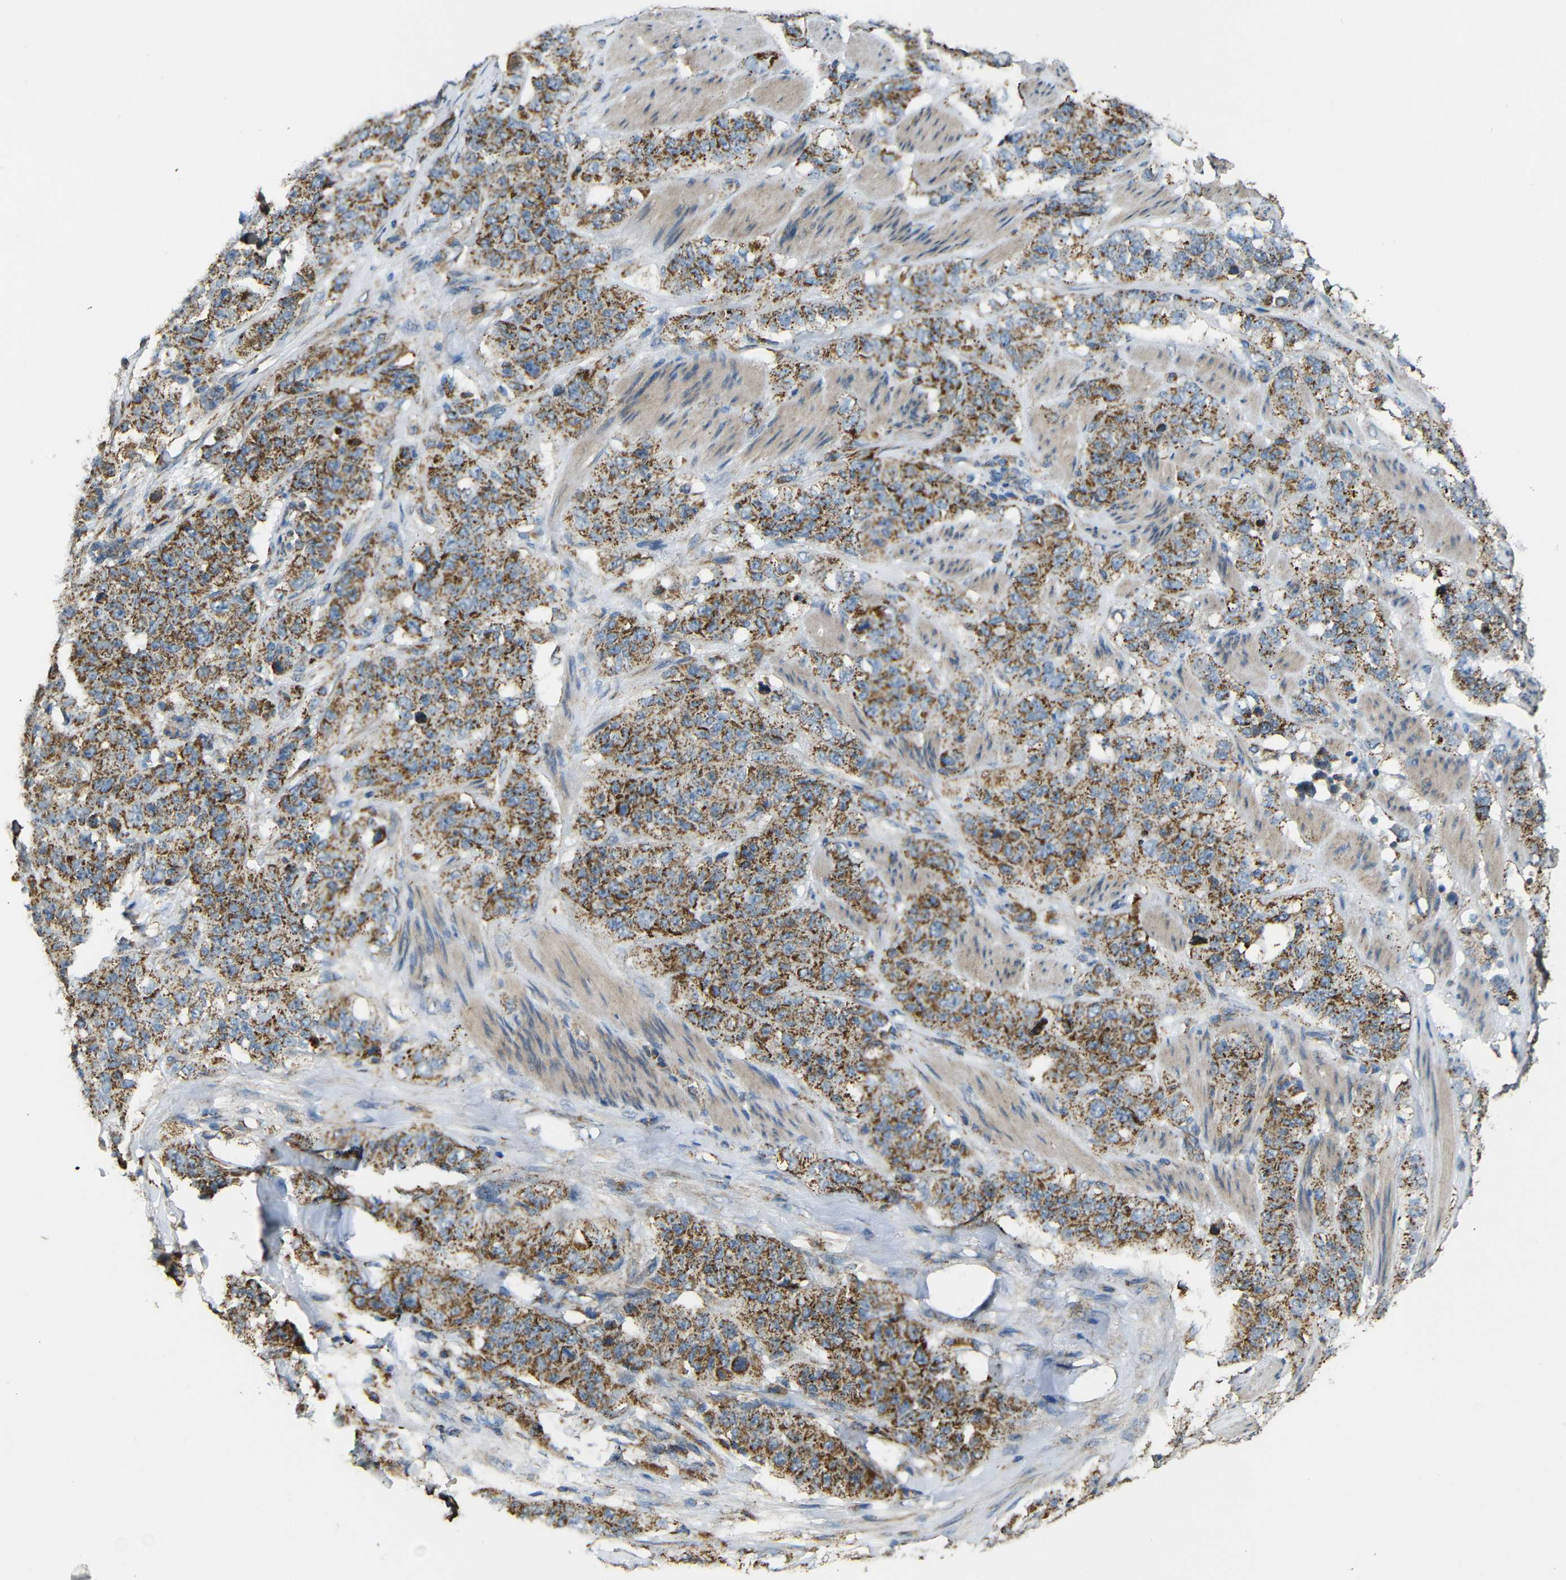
{"staining": {"intensity": "moderate", "quantity": ">75%", "location": "cytoplasmic/membranous"}, "tissue": "stomach cancer", "cell_type": "Tumor cells", "image_type": "cancer", "snomed": [{"axis": "morphology", "description": "Adenocarcinoma, NOS"}, {"axis": "topography", "description": "Stomach"}], "caption": "Immunohistochemistry staining of stomach adenocarcinoma, which exhibits medium levels of moderate cytoplasmic/membranous staining in approximately >75% of tumor cells indicating moderate cytoplasmic/membranous protein expression. The staining was performed using DAB (brown) for protein detection and nuclei were counterstained in hematoxylin (blue).", "gene": "NR3C2", "patient": {"sex": "male", "age": 48}}